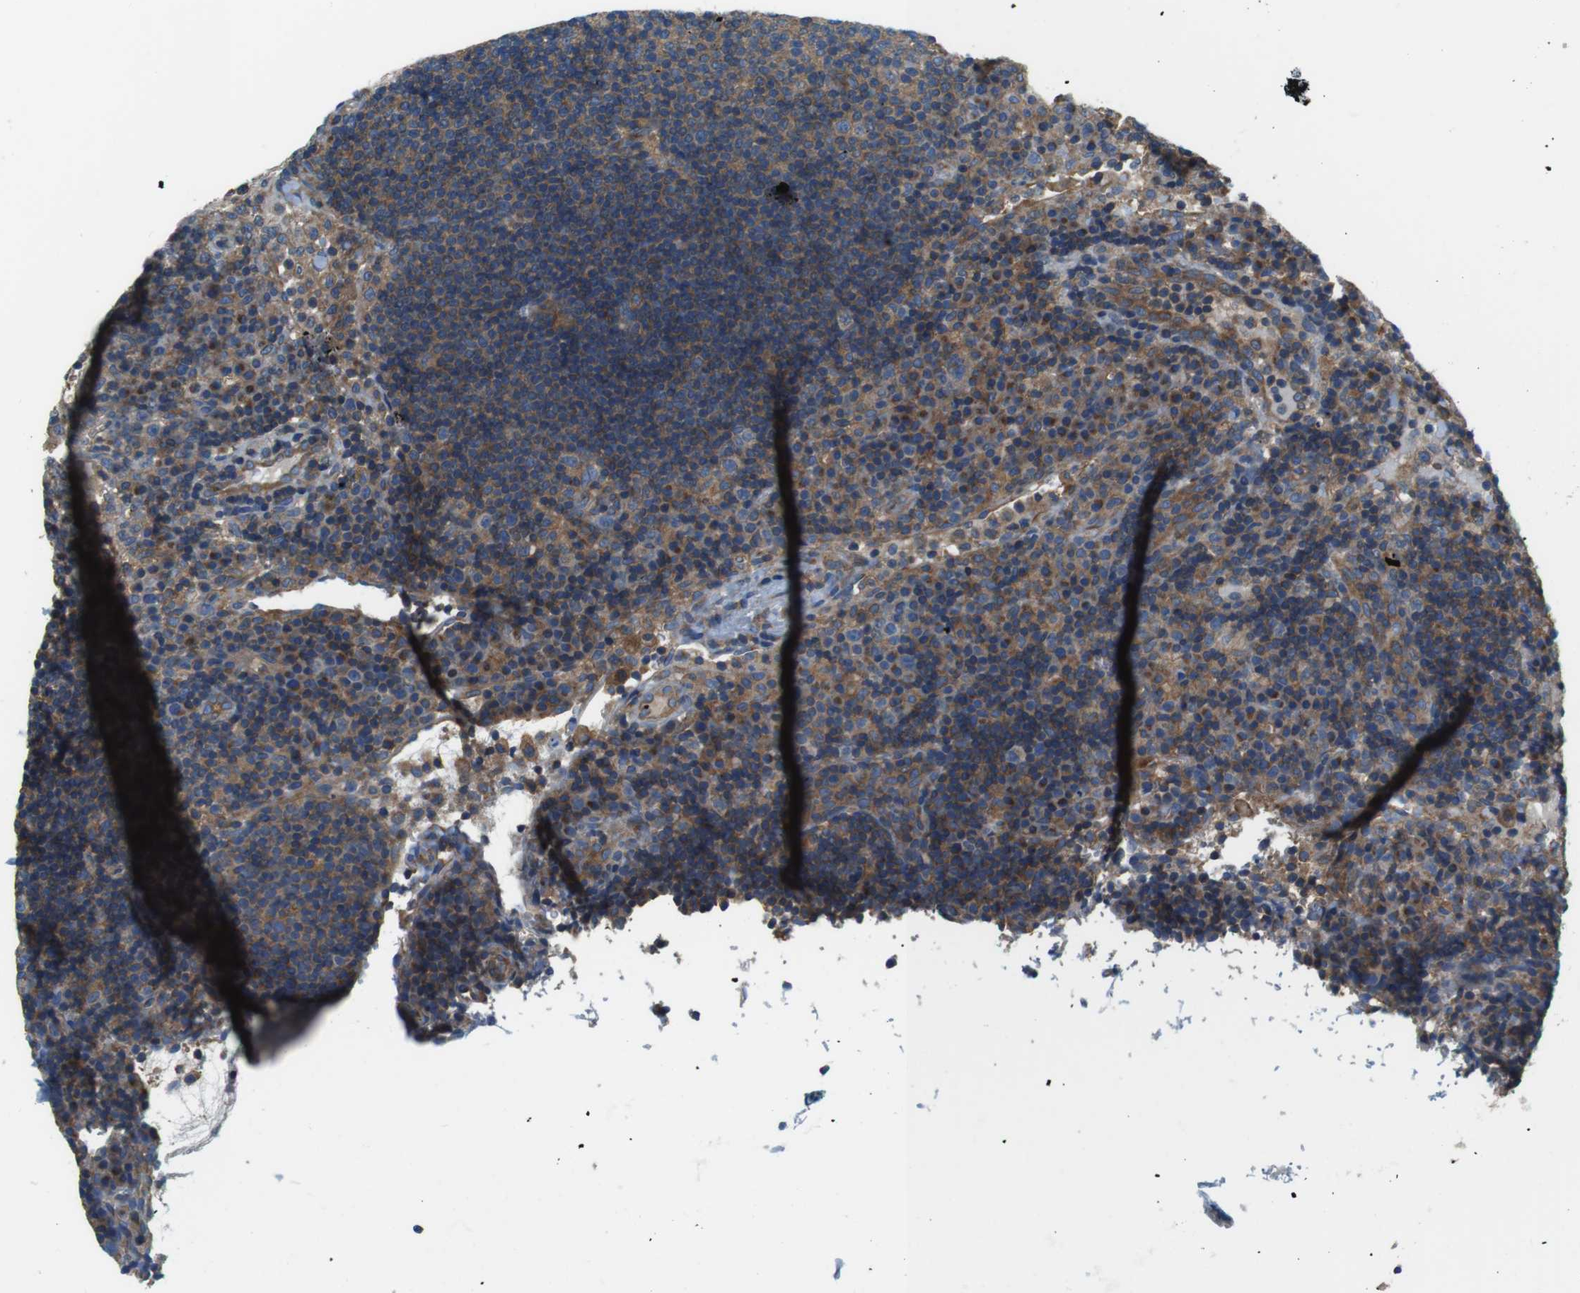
{"staining": {"intensity": "weak", "quantity": "25%-75%", "location": "cytoplasmic/membranous"}, "tissue": "lymph node", "cell_type": "Germinal center cells", "image_type": "normal", "snomed": [{"axis": "morphology", "description": "Normal tissue, NOS"}, {"axis": "topography", "description": "Lymph node"}], "caption": "Germinal center cells demonstrate low levels of weak cytoplasmic/membranous positivity in approximately 25%-75% of cells in unremarkable human lymph node. The protein of interest is shown in brown color, while the nuclei are stained blue.", "gene": "DENND4C", "patient": {"sex": "female", "age": 53}}